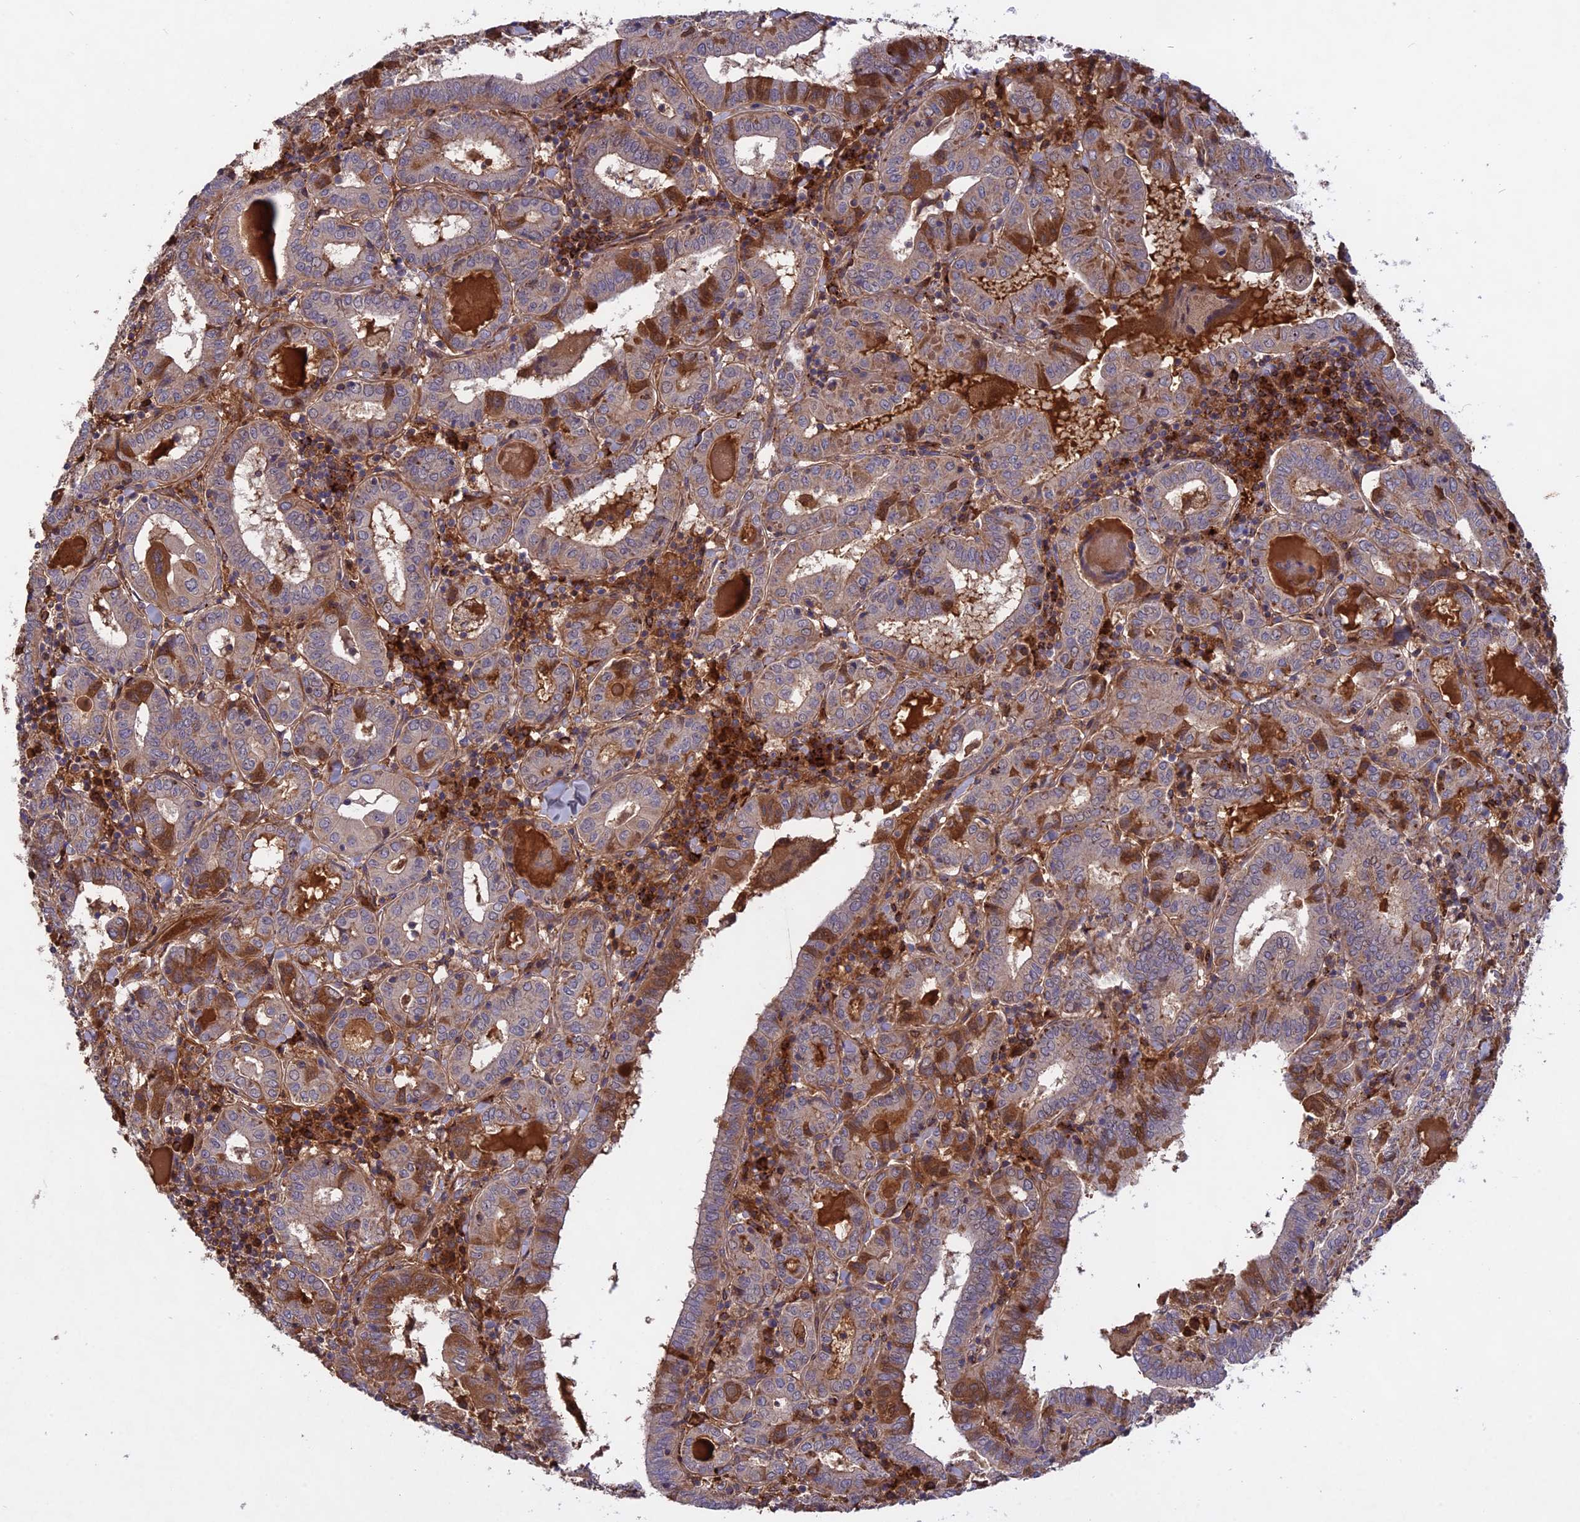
{"staining": {"intensity": "moderate", "quantity": "<25%", "location": "cytoplasmic/membranous"}, "tissue": "thyroid cancer", "cell_type": "Tumor cells", "image_type": "cancer", "snomed": [{"axis": "morphology", "description": "Papillary adenocarcinoma, NOS"}, {"axis": "topography", "description": "Thyroid gland"}], "caption": "High-power microscopy captured an IHC image of thyroid cancer (papillary adenocarcinoma), revealing moderate cytoplasmic/membranous staining in approximately <25% of tumor cells. (brown staining indicates protein expression, while blue staining denotes nuclei).", "gene": "ADO", "patient": {"sex": "female", "age": 72}}